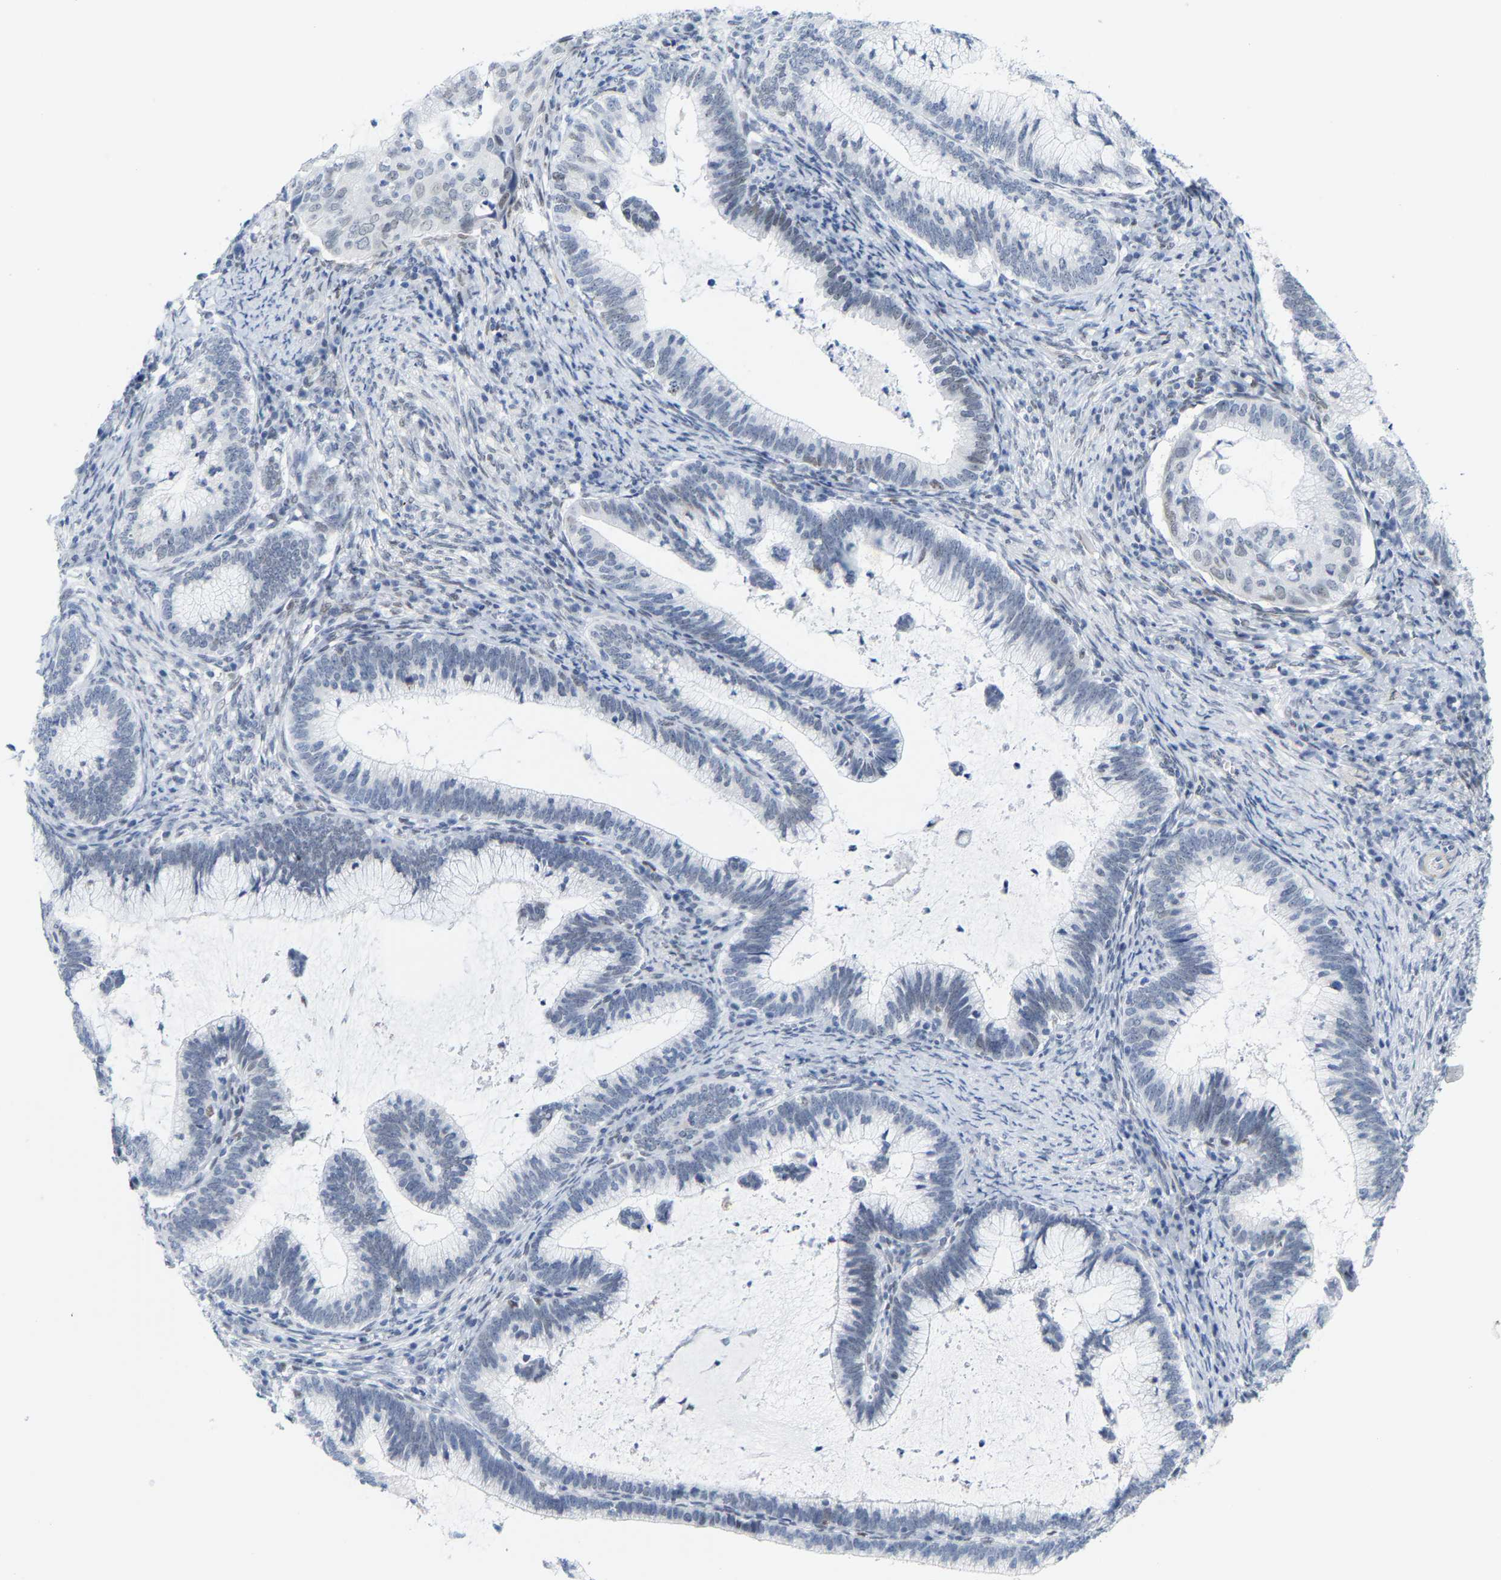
{"staining": {"intensity": "negative", "quantity": "none", "location": "none"}, "tissue": "cervical cancer", "cell_type": "Tumor cells", "image_type": "cancer", "snomed": [{"axis": "morphology", "description": "Adenocarcinoma, NOS"}, {"axis": "topography", "description": "Cervix"}], "caption": "An image of adenocarcinoma (cervical) stained for a protein reveals no brown staining in tumor cells. The staining is performed using DAB (3,3'-diaminobenzidine) brown chromogen with nuclei counter-stained in using hematoxylin.", "gene": "FAM180A", "patient": {"sex": "female", "age": 36}}